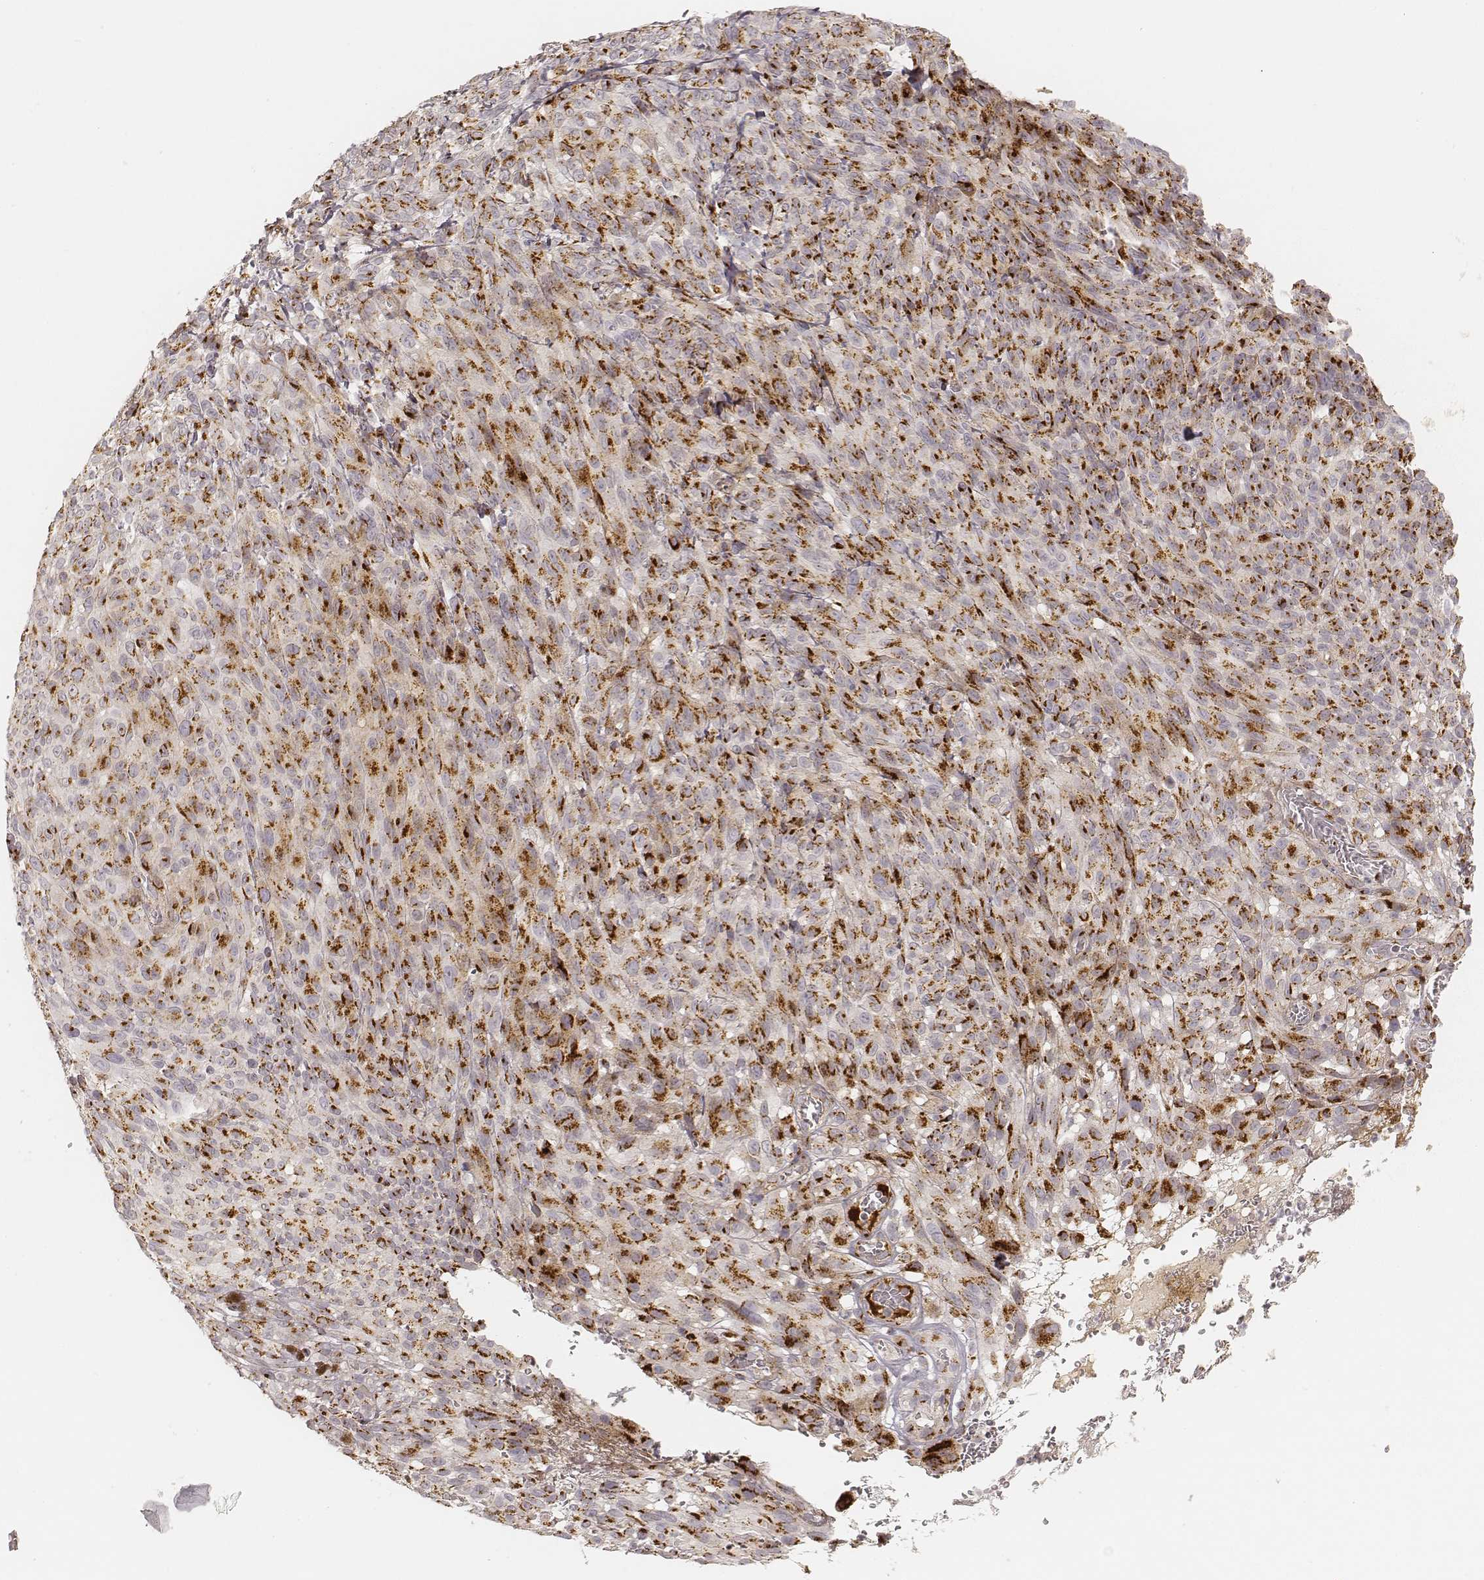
{"staining": {"intensity": "strong", "quantity": ">75%", "location": "cytoplasmic/membranous"}, "tissue": "melanoma", "cell_type": "Tumor cells", "image_type": "cancer", "snomed": [{"axis": "morphology", "description": "Malignant melanoma, NOS"}, {"axis": "topography", "description": "Skin"}], "caption": "Melanoma was stained to show a protein in brown. There is high levels of strong cytoplasmic/membranous staining in approximately >75% of tumor cells.", "gene": "GORASP2", "patient": {"sex": "male", "age": 83}}